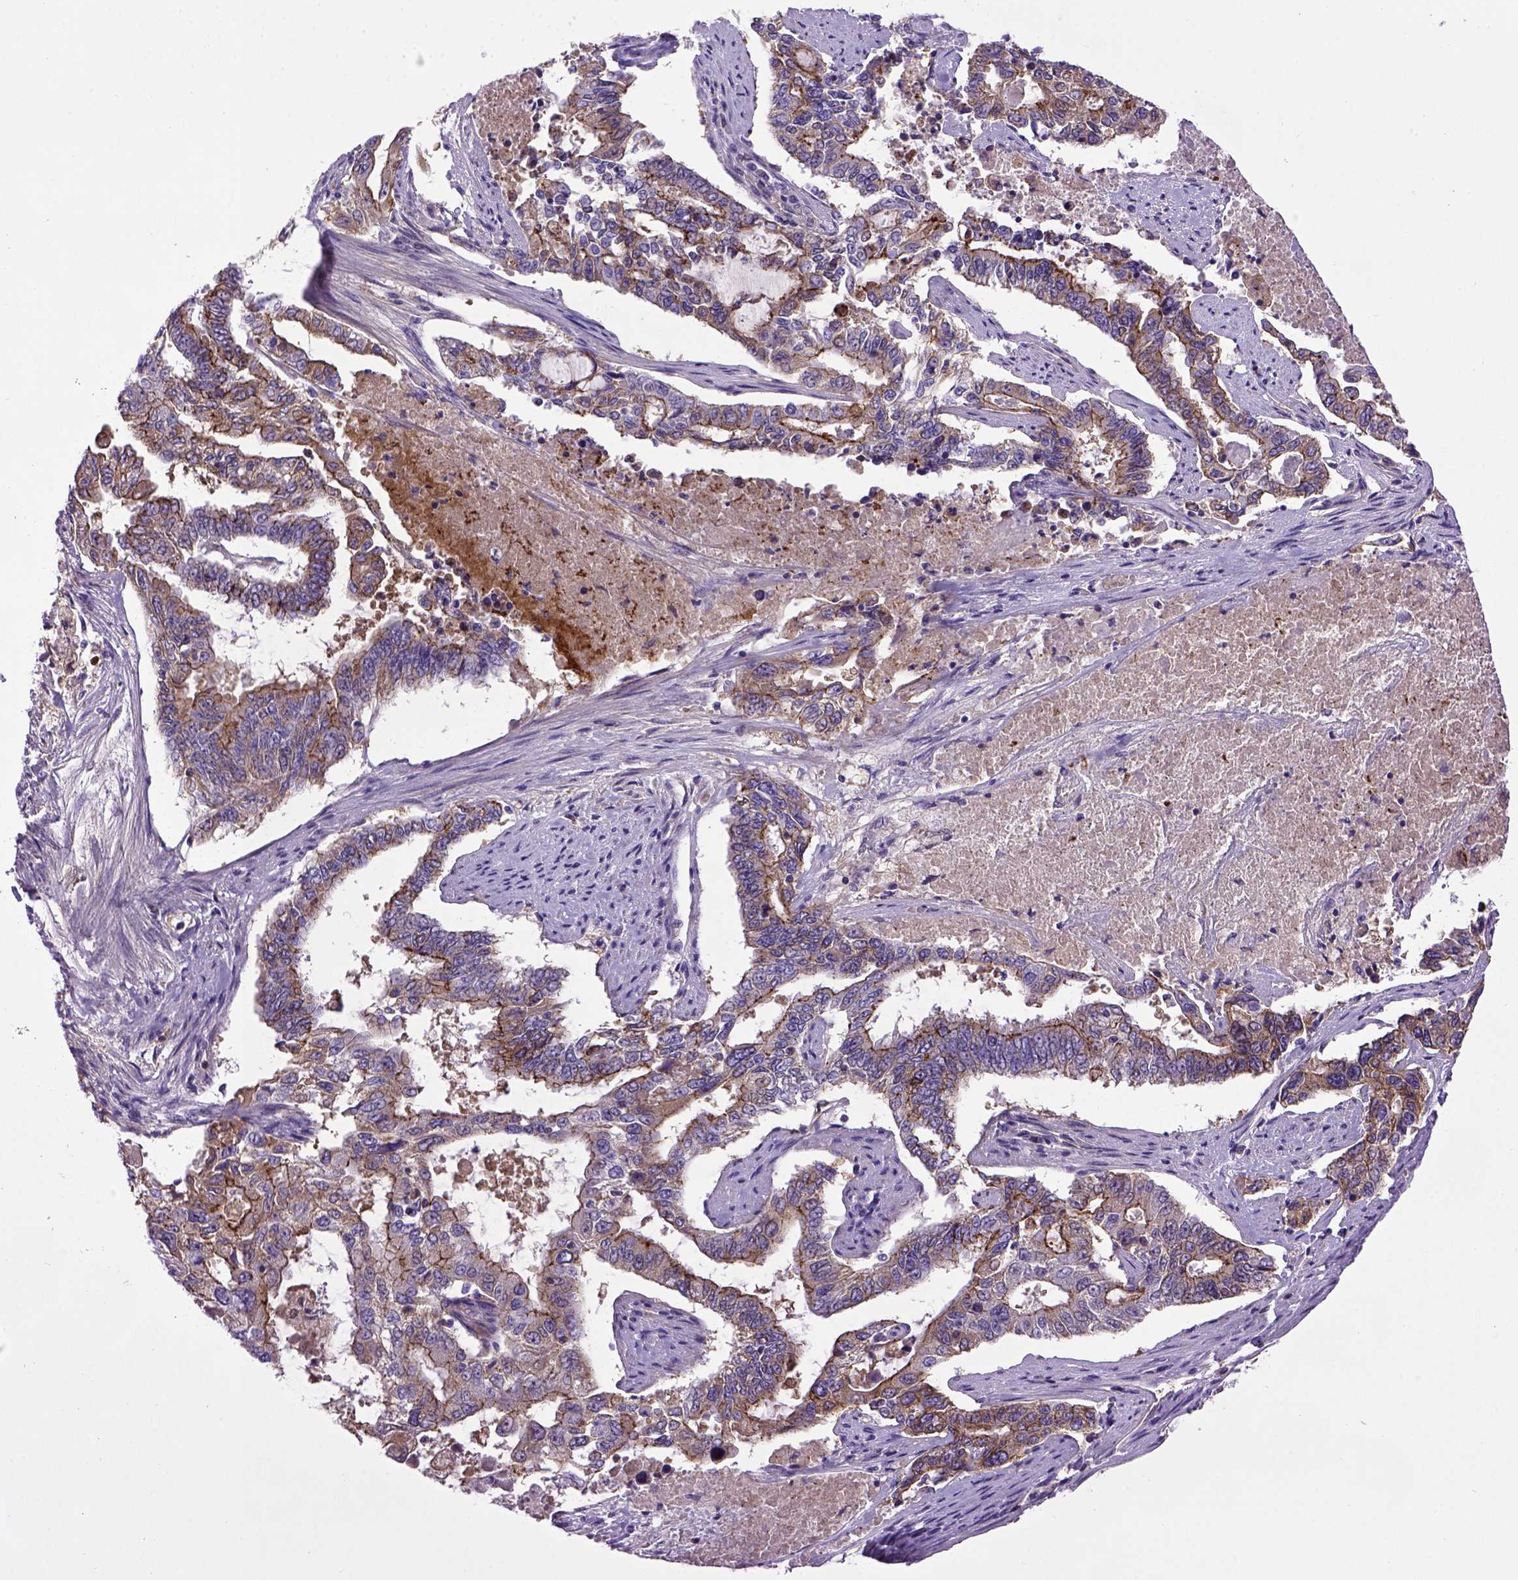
{"staining": {"intensity": "moderate", "quantity": "25%-75%", "location": "cytoplasmic/membranous"}, "tissue": "endometrial cancer", "cell_type": "Tumor cells", "image_type": "cancer", "snomed": [{"axis": "morphology", "description": "Adenocarcinoma, NOS"}, {"axis": "topography", "description": "Uterus"}], "caption": "Immunohistochemistry micrograph of endometrial cancer (adenocarcinoma) stained for a protein (brown), which reveals medium levels of moderate cytoplasmic/membranous expression in about 25%-75% of tumor cells.", "gene": "CDH1", "patient": {"sex": "female", "age": 59}}